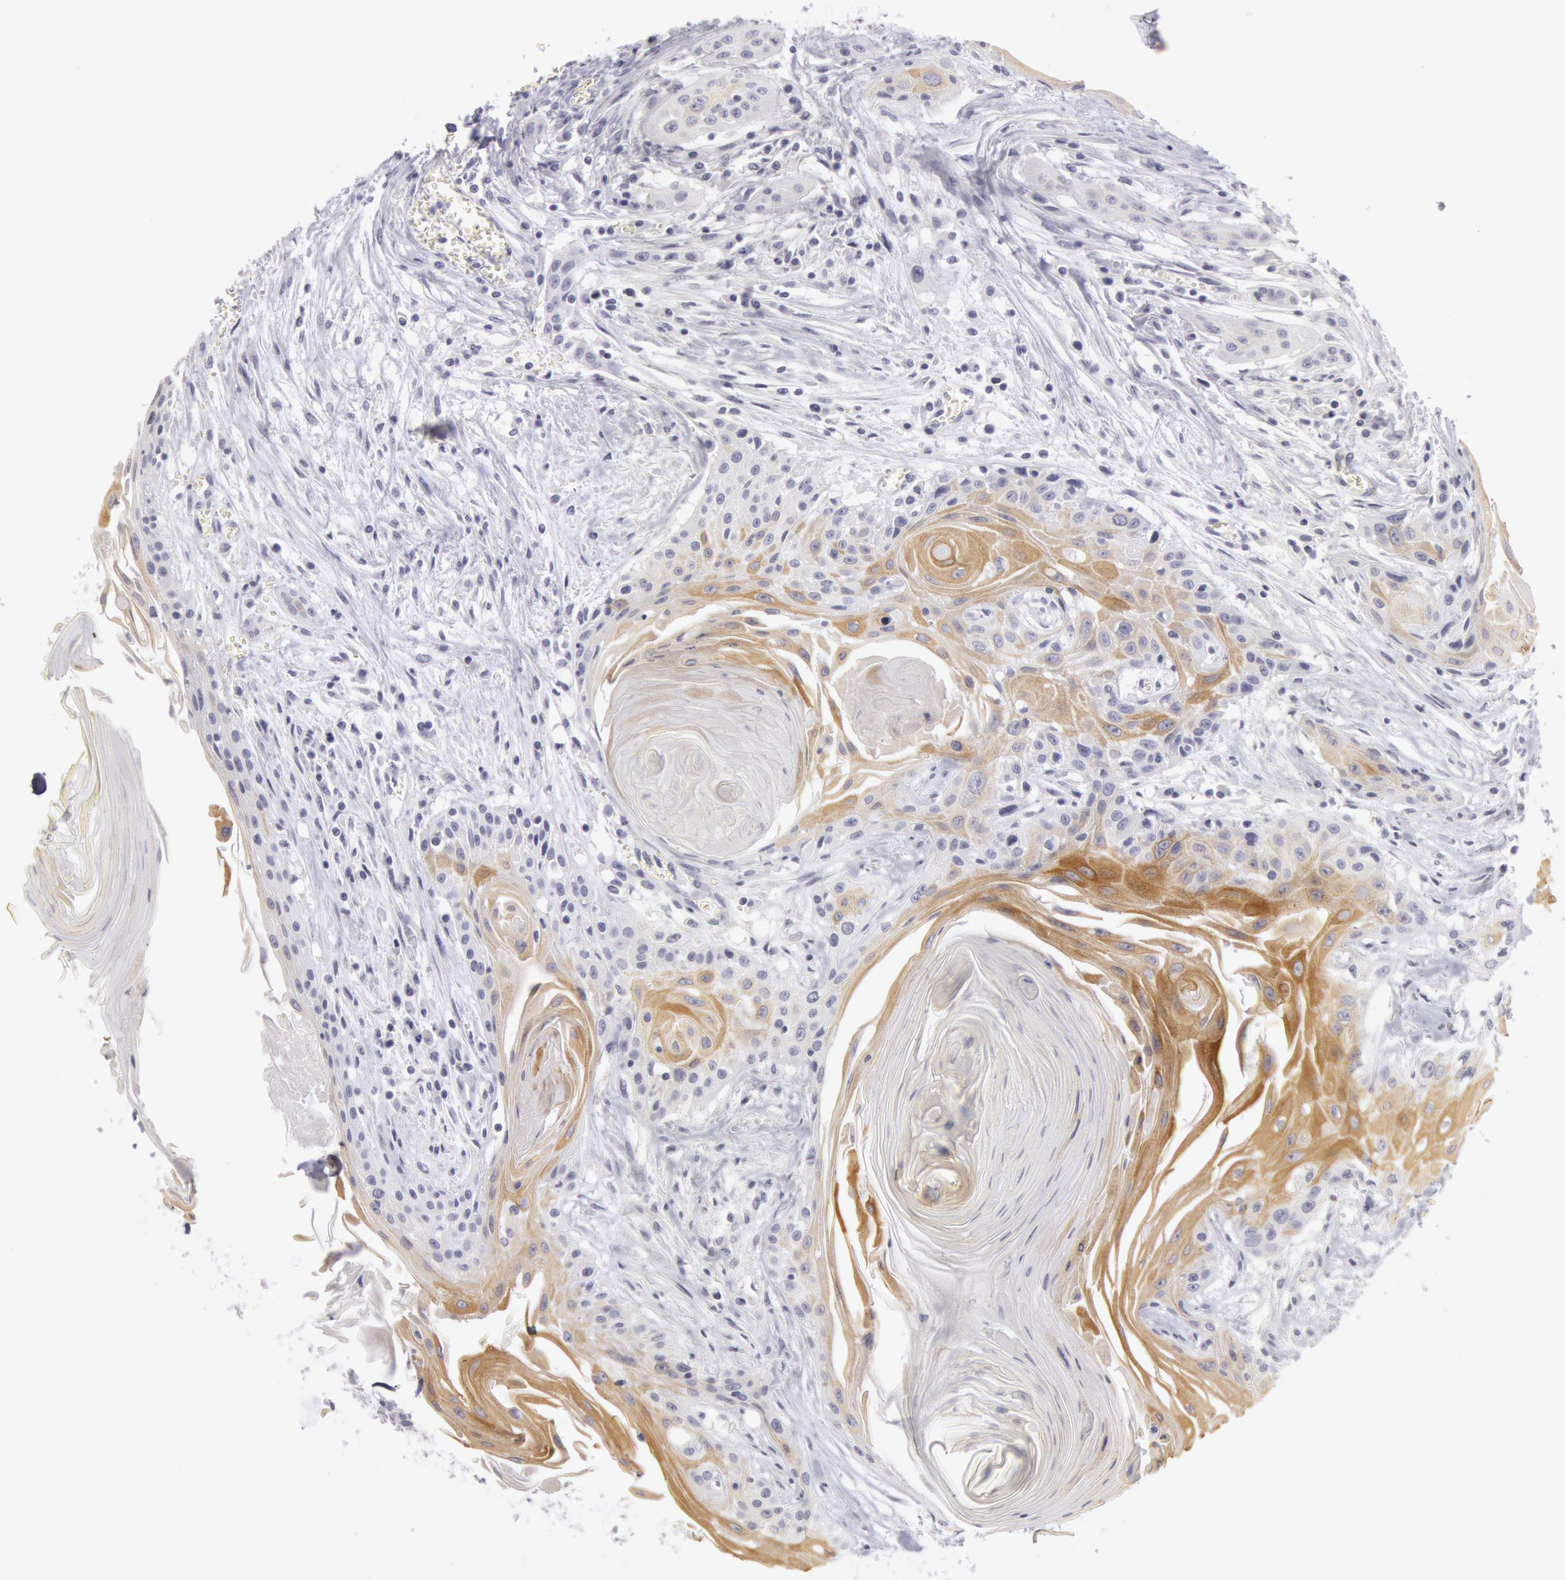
{"staining": {"intensity": "weak", "quantity": "25%-75%", "location": "cytoplasmic/membranous"}, "tissue": "head and neck cancer", "cell_type": "Tumor cells", "image_type": "cancer", "snomed": [{"axis": "morphology", "description": "Squamous cell carcinoma, NOS"}, {"axis": "morphology", "description": "Squamous cell carcinoma, metastatic, NOS"}, {"axis": "topography", "description": "Lymph node"}, {"axis": "topography", "description": "Salivary gland"}, {"axis": "topography", "description": "Head-Neck"}], "caption": "The immunohistochemical stain shows weak cytoplasmic/membranous staining in tumor cells of head and neck squamous cell carcinoma tissue.", "gene": "KRT16", "patient": {"sex": "female", "age": 74}}